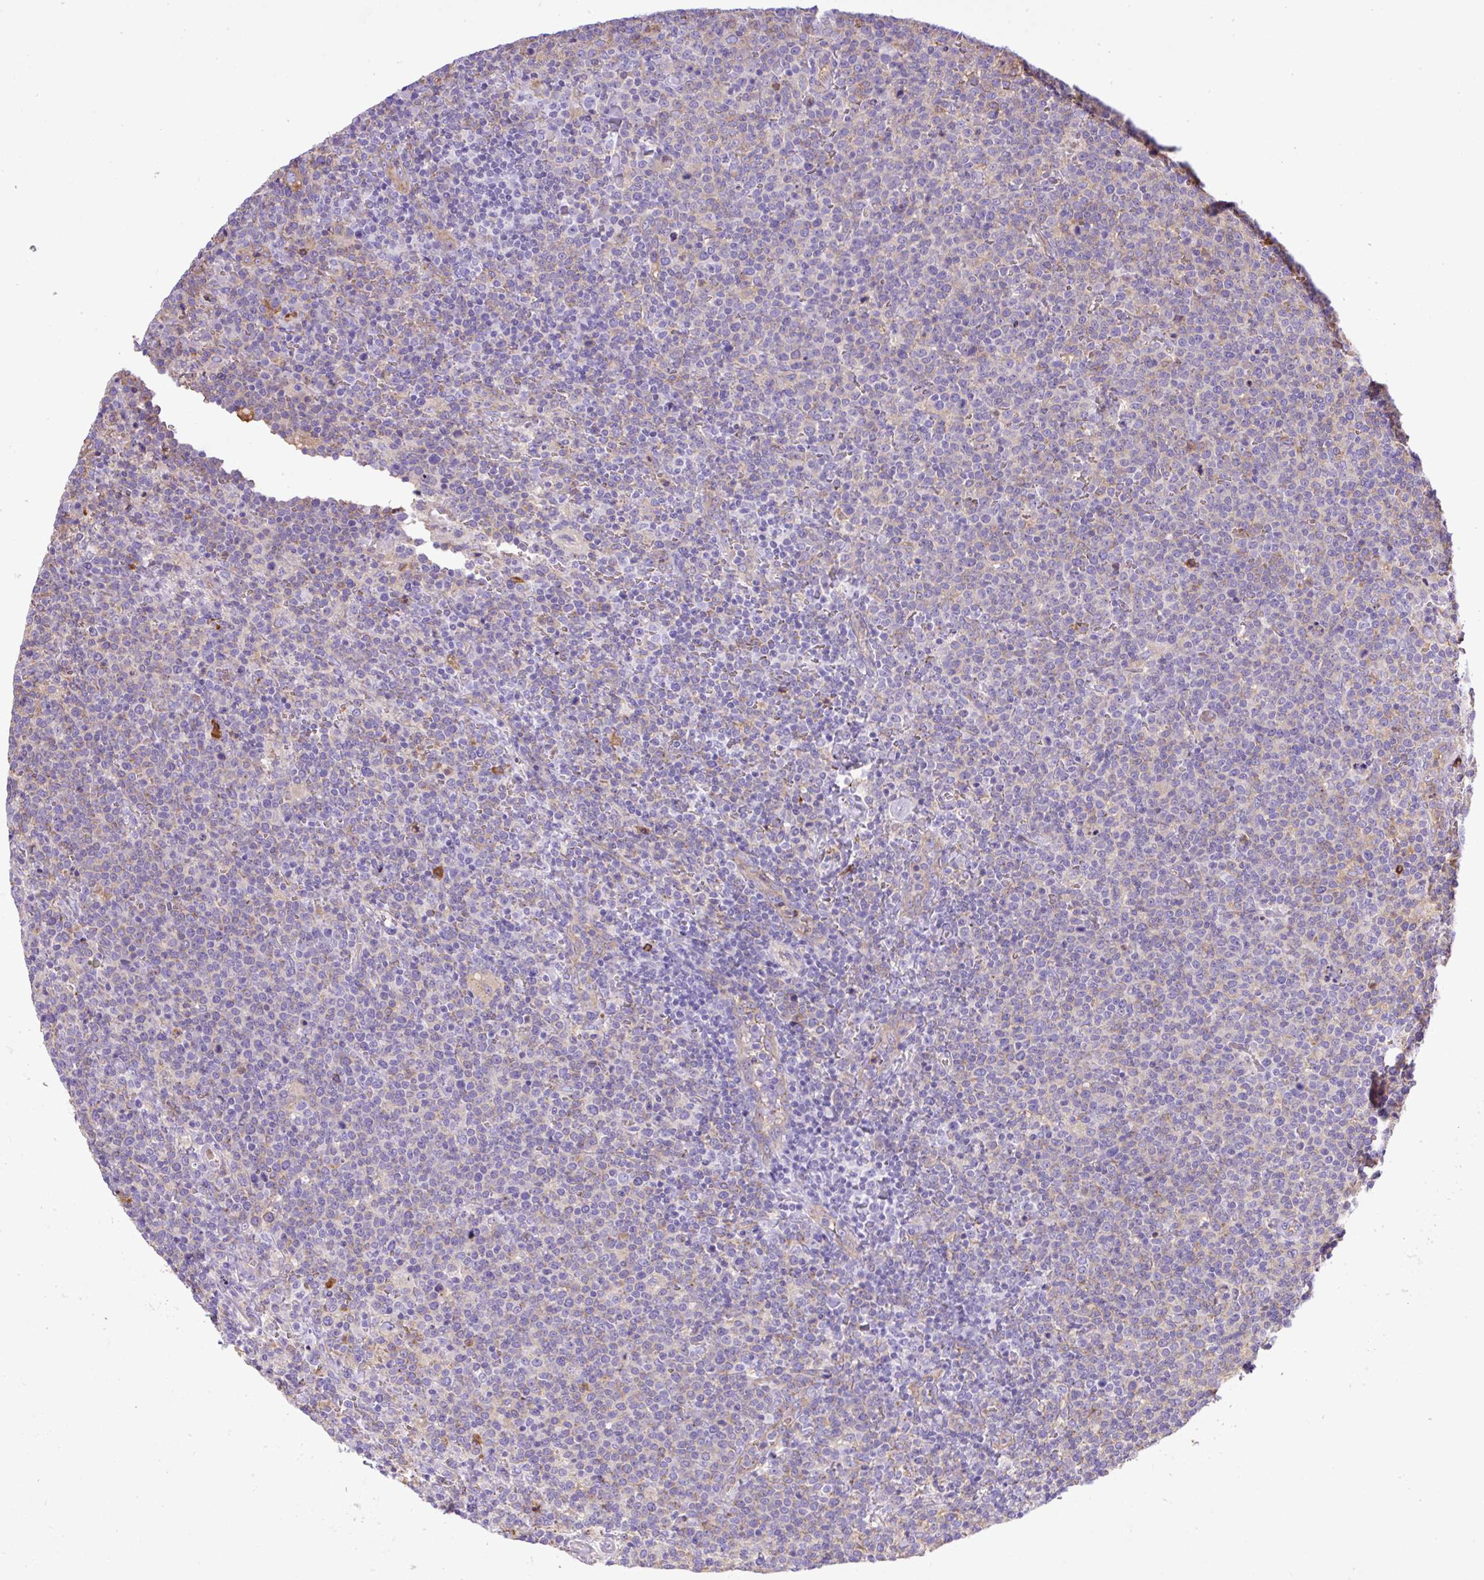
{"staining": {"intensity": "negative", "quantity": "none", "location": "none"}, "tissue": "lymphoma", "cell_type": "Tumor cells", "image_type": "cancer", "snomed": [{"axis": "morphology", "description": "Malignant lymphoma, non-Hodgkin's type, High grade"}, {"axis": "topography", "description": "Lymph node"}], "caption": "The immunohistochemistry image has no significant expression in tumor cells of high-grade malignant lymphoma, non-Hodgkin's type tissue.", "gene": "MAGEB5", "patient": {"sex": "male", "age": 61}}